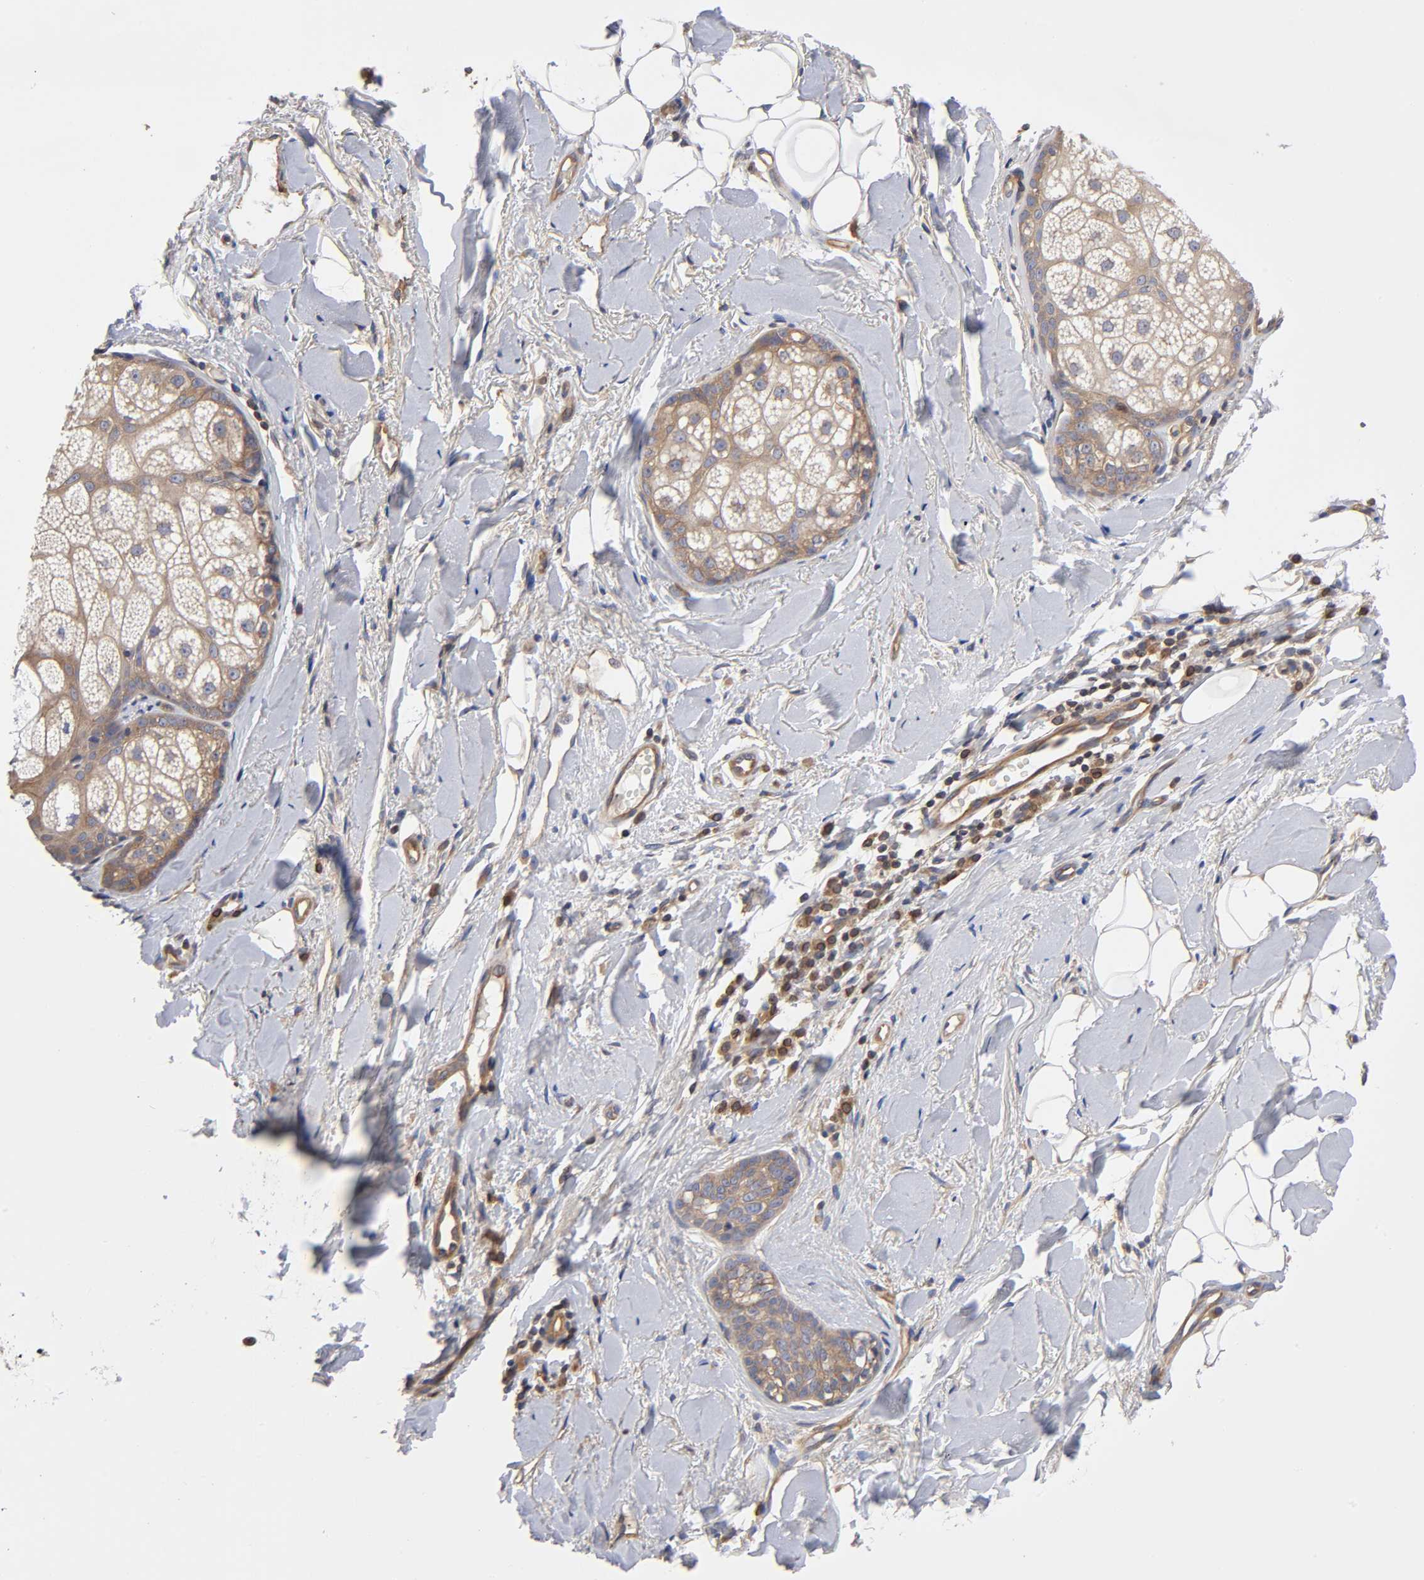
{"staining": {"intensity": "moderate", "quantity": ">75%", "location": "cytoplasmic/membranous"}, "tissue": "skin cancer", "cell_type": "Tumor cells", "image_type": "cancer", "snomed": [{"axis": "morphology", "description": "Normal tissue, NOS"}, {"axis": "morphology", "description": "Basal cell carcinoma"}, {"axis": "topography", "description": "Skin"}], "caption": "Moderate cytoplasmic/membranous positivity is appreciated in approximately >75% of tumor cells in skin cancer. The staining was performed using DAB, with brown indicating positive protein expression. Nuclei are stained blue with hematoxylin.", "gene": "STRN3", "patient": {"sex": "female", "age": 69}}